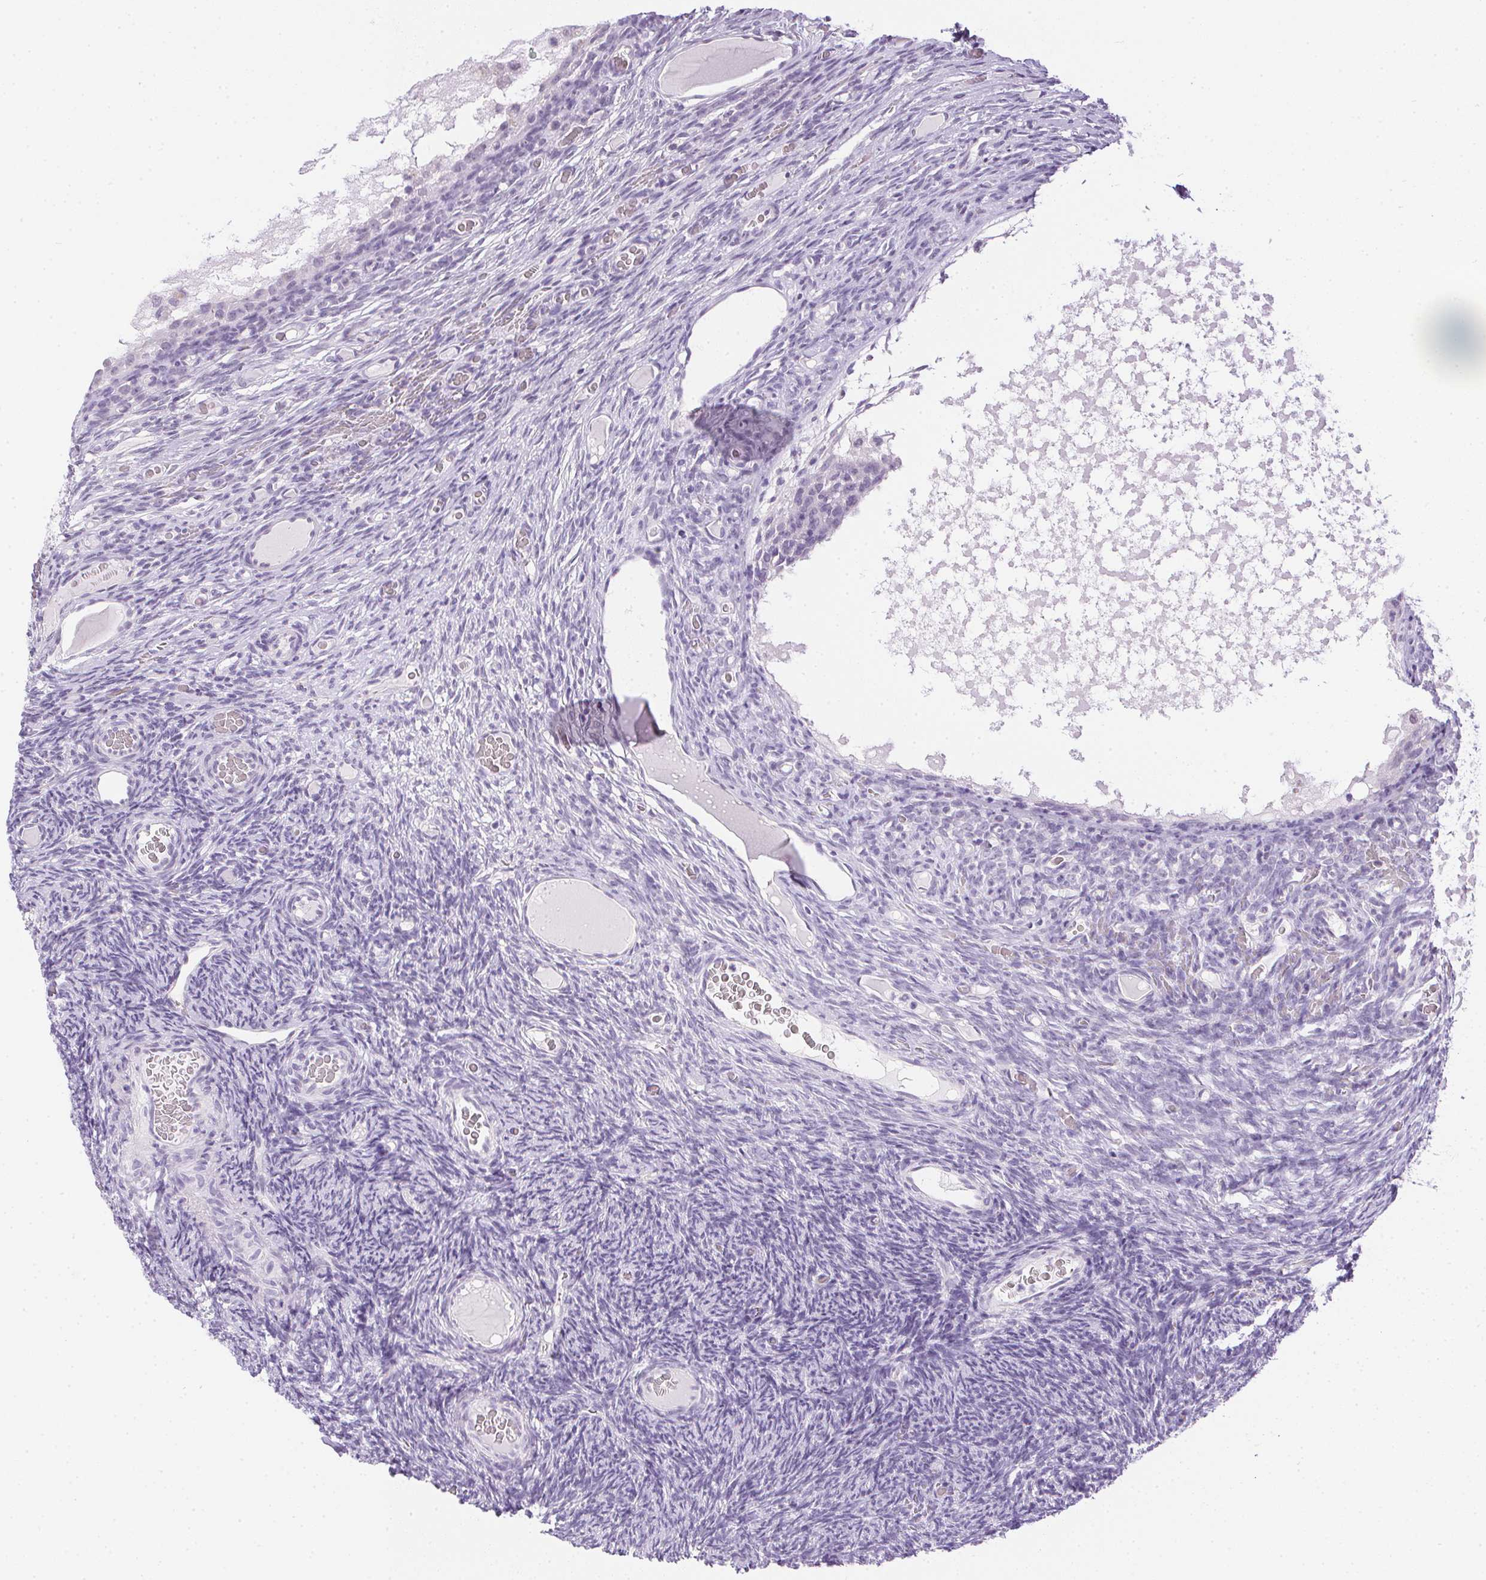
{"staining": {"intensity": "negative", "quantity": "none", "location": "none"}, "tissue": "ovary", "cell_type": "Ovarian stroma cells", "image_type": "normal", "snomed": [{"axis": "morphology", "description": "Normal tissue, NOS"}, {"axis": "topography", "description": "Ovary"}], "caption": "Ovary was stained to show a protein in brown. There is no significant staining in ovarian stroma cells. (Stains: DAB immunohistochemistry (IHC) with hematoxylin counter stain, Microscopy: brightfield microscopy at high magnification).", "gene": "PRL", "patient": {"sex": "female", "age": 34}}